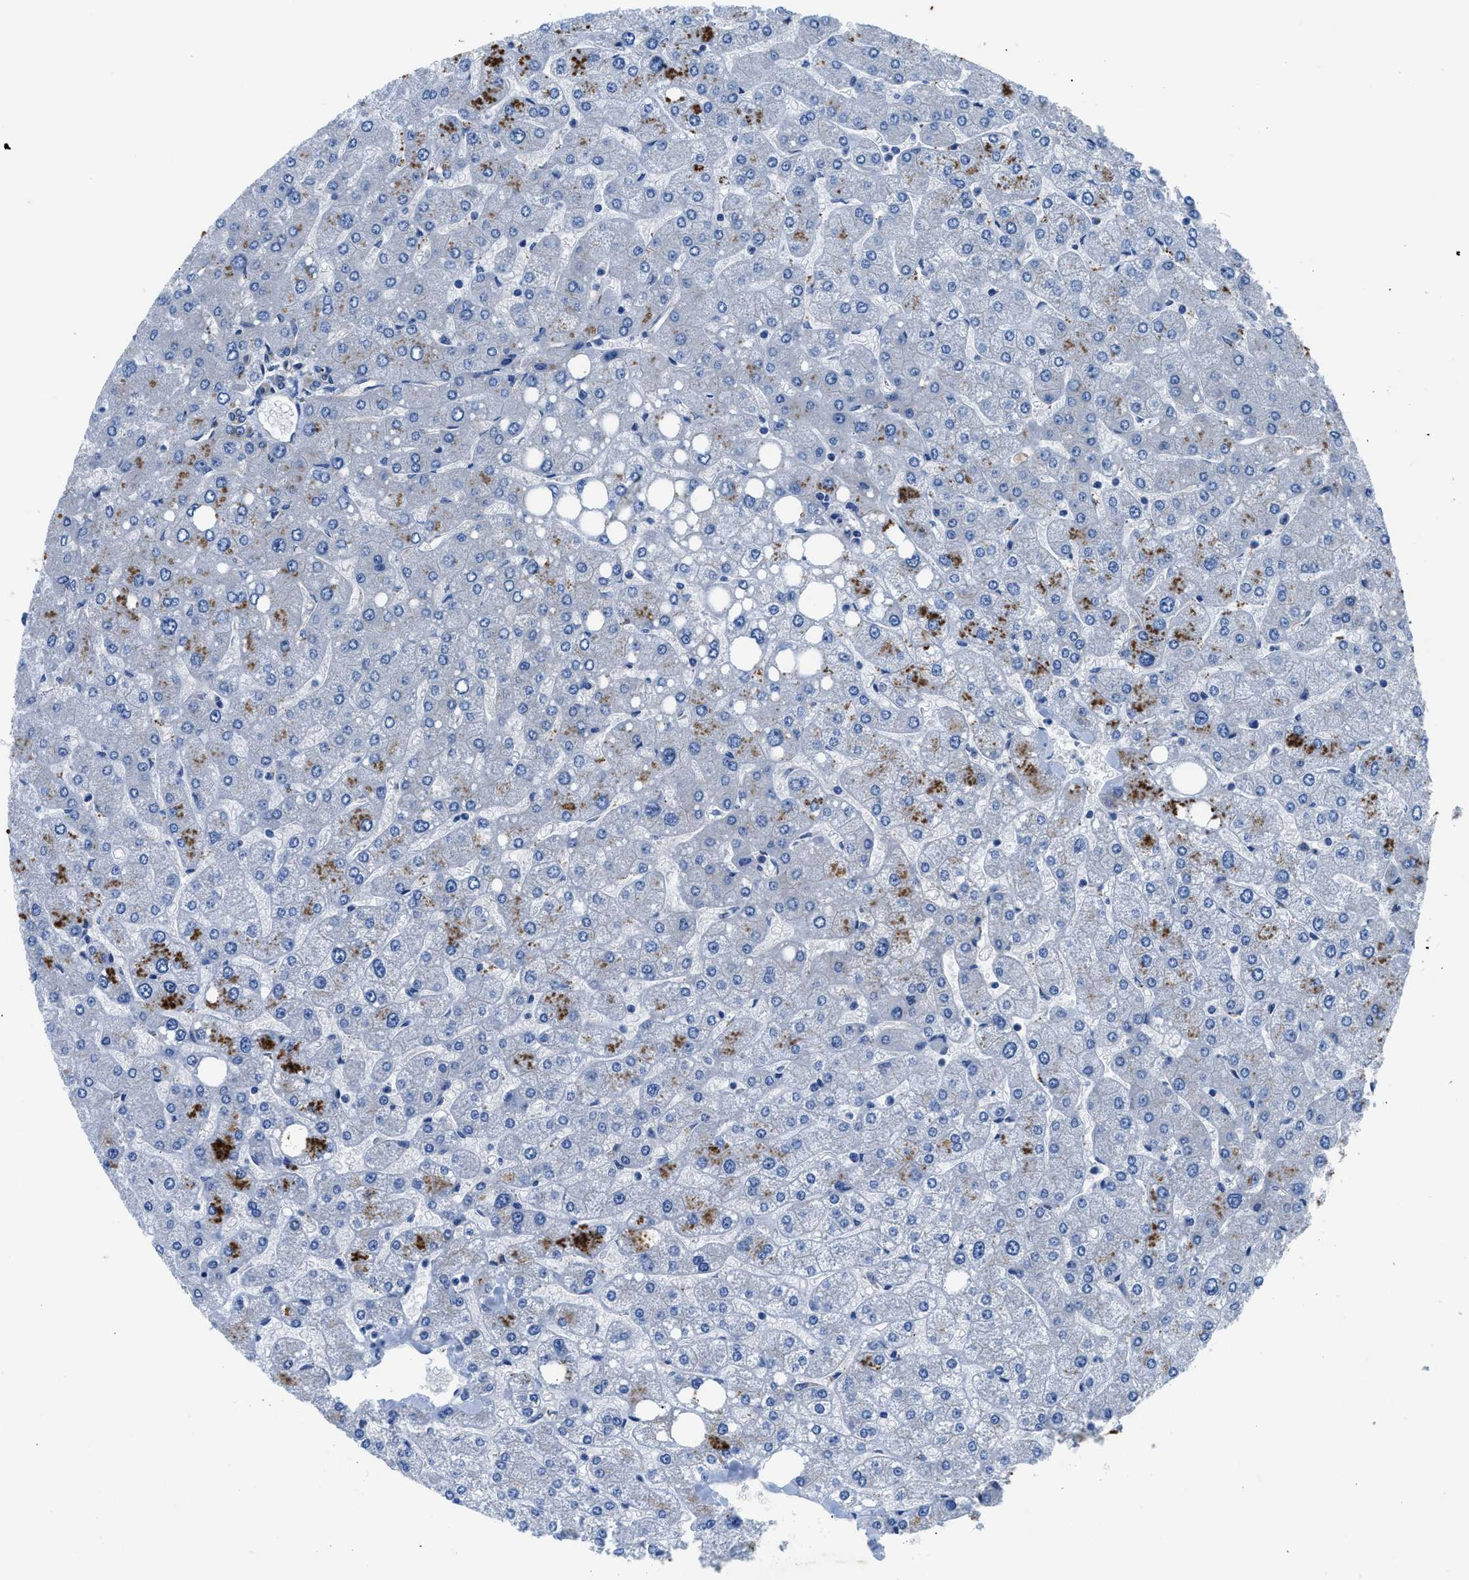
{"staining": {"intensity": "negative", "quantity": "none", "location": "none"}, "tissue": "liver", "cell_type": "Cholangiocytes", "image_type": "normal", "snomed": [{"axis": "morphology", "description": "Normal tissue, NOS"}, {"axis": "topography", "description": "Liver"}], "caption": "DAB (3,3'-diaminobenzidine) immunohistochemical staining of normal liver displays no significant expression in cholangiocytes.", "gene": "TRIP4", "patient": {"sex": "male", "age": 55}}